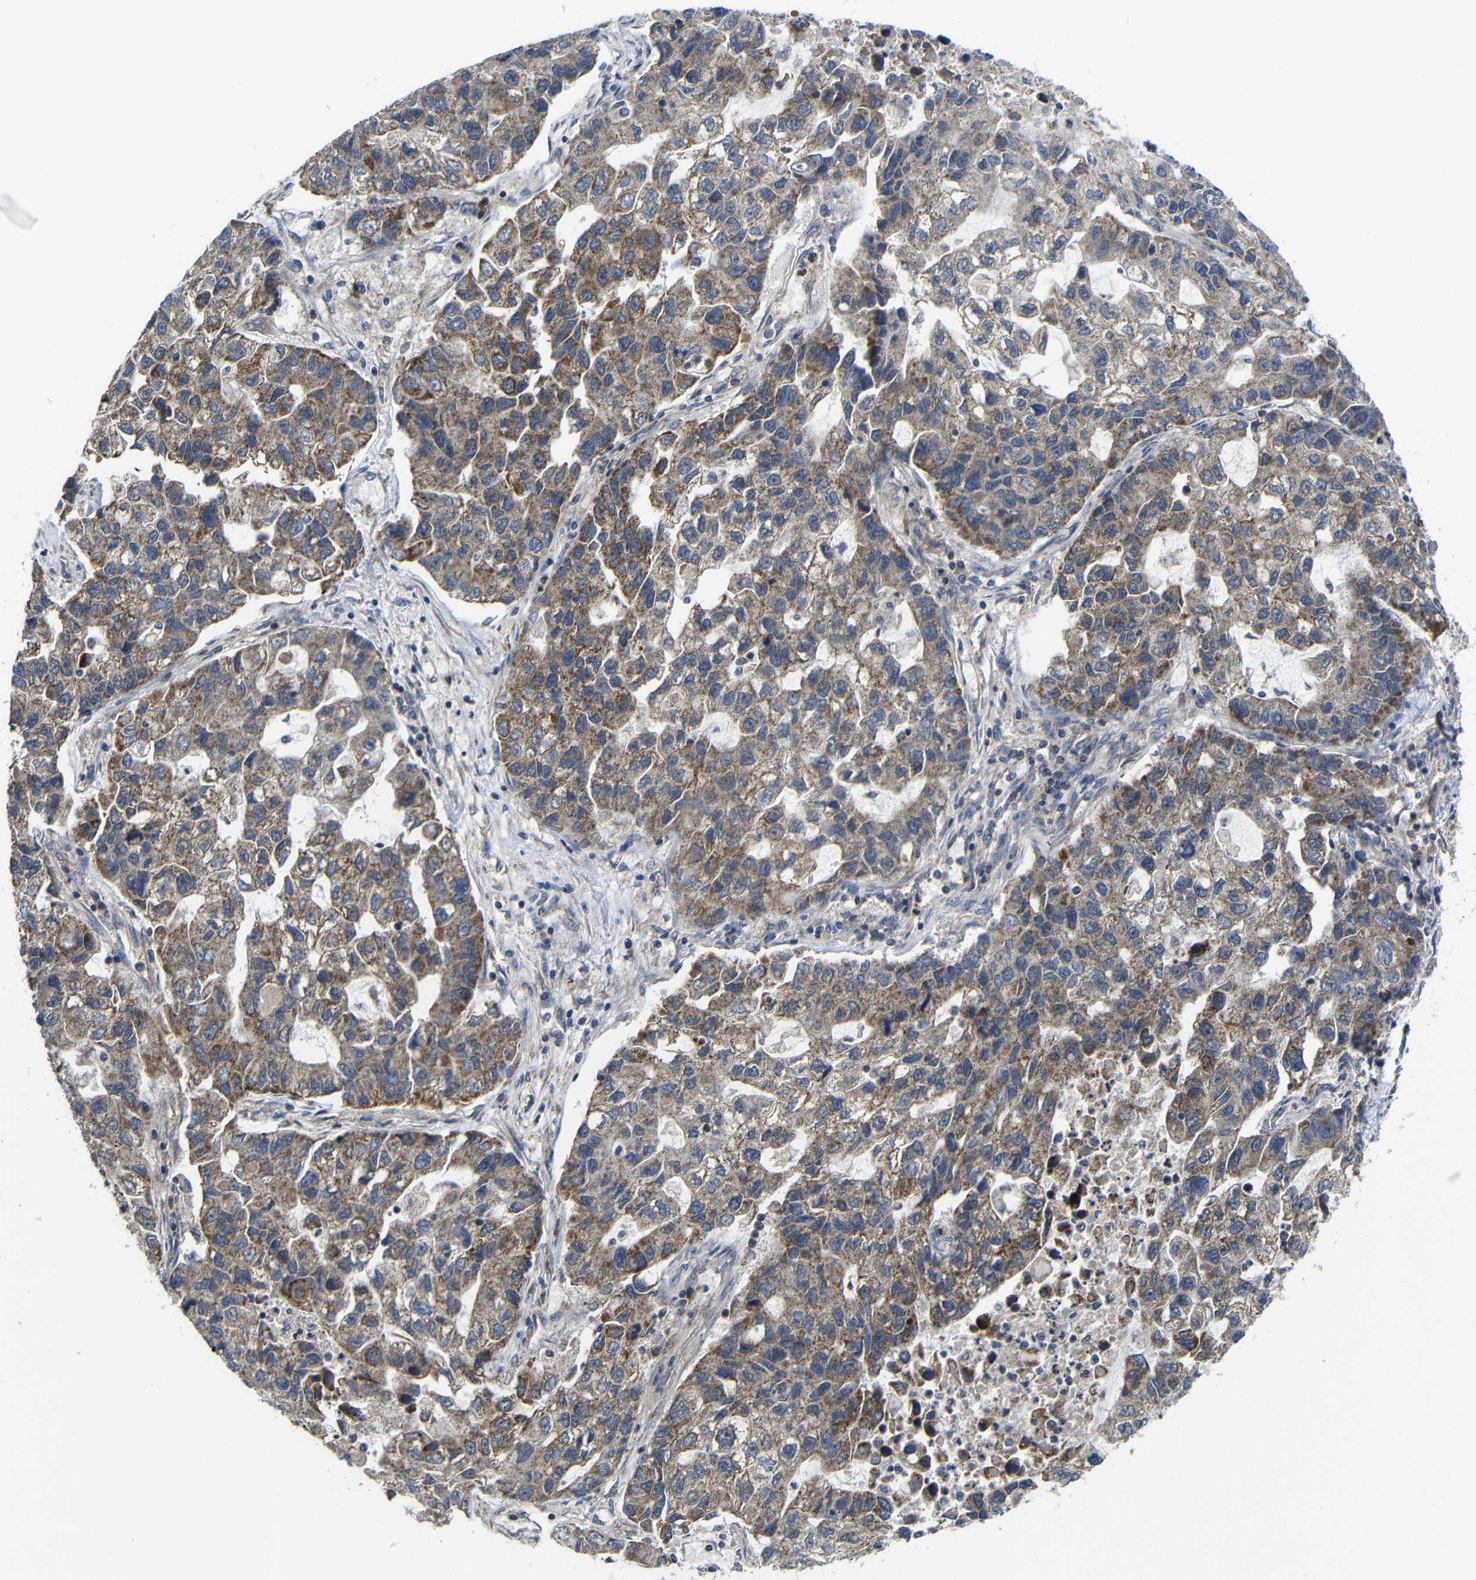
{"staining": {"intensity": "moderate", "quantity": ">75%", "location": "cytoplasmic/membranous"}, "tissue": "lung cancer", "cell_type": "Tumor cells", "image_type": "cancer", "snomed": [{"axis": "morphology", "description": "Adenocarcinoma, NOS"}, {"axis": "topography", "description": "Lung"}], "caption": "A brown stain labels moderate cytoplasmic/membranous expression of a protein in lung cancer (adenocarcinoma) tumor cells. The protein of interest is stained brown, and the nuclei are stained in blue (DAB (3,3'-diaminobenzidine) IHC with brightfield microscopy, high magnification).", "gene": "LPAR5", "patient": {"sex": "female", "age": 51}}